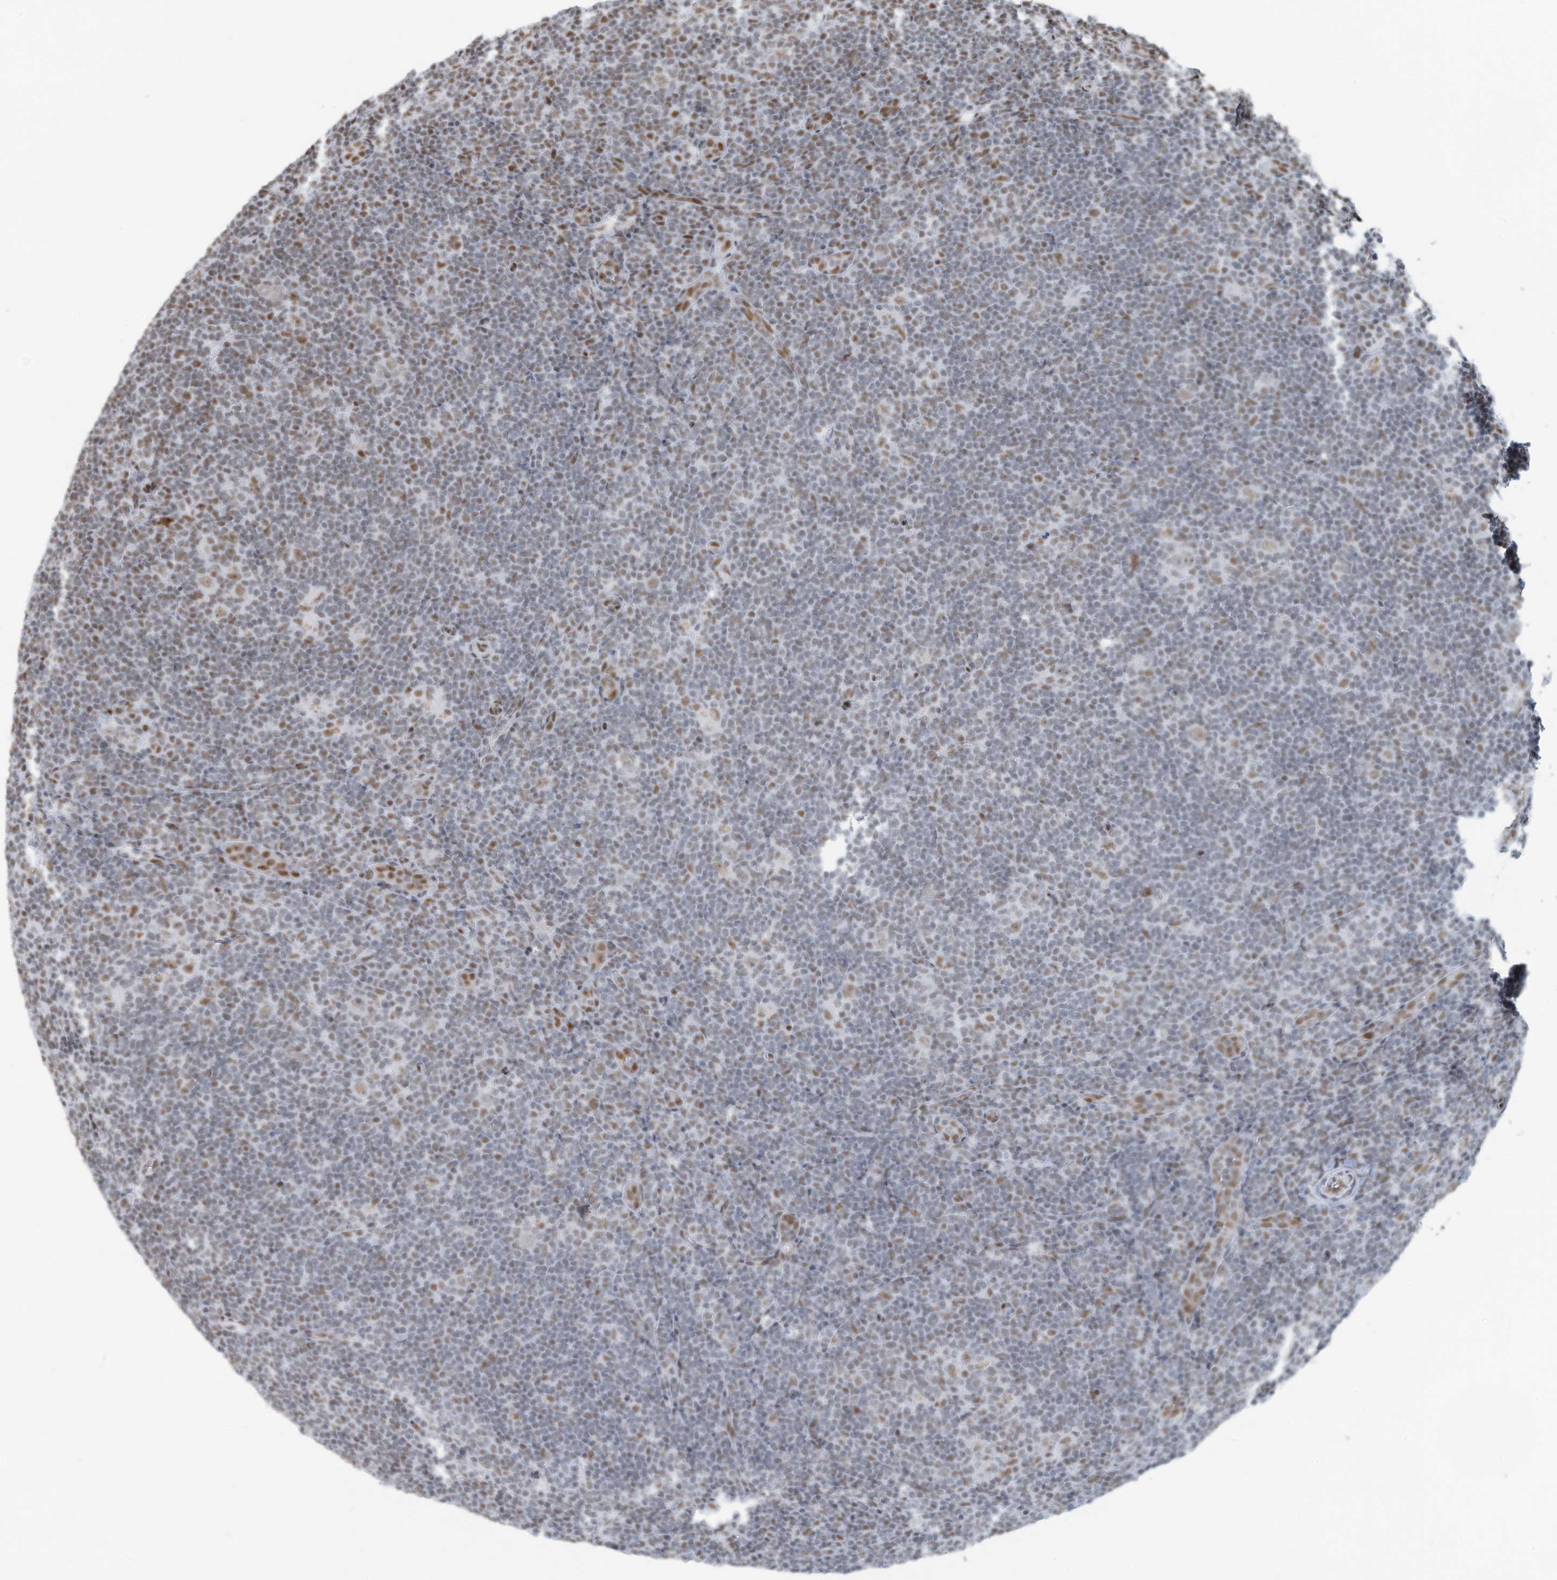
{"staining": {"intensity": "moderate", "quantity": ">75%", "location": "nuclear"}, "tissue": "lymphoma", "cell_type": "Tumor cells", "image_type": "cancer", "snomed": [{"axis": "morphology", "description": "Hodgkin's disease, NOS"}, {"axis": "topography", "description": "Lymph node"}], "caption": "A photomicrograph of lymphoma stained for a protein demonstrates moderate nuclear brown staining in tumor cells.", "gene": "SARNP", "patient": {"sex": "female", "age": 57}}